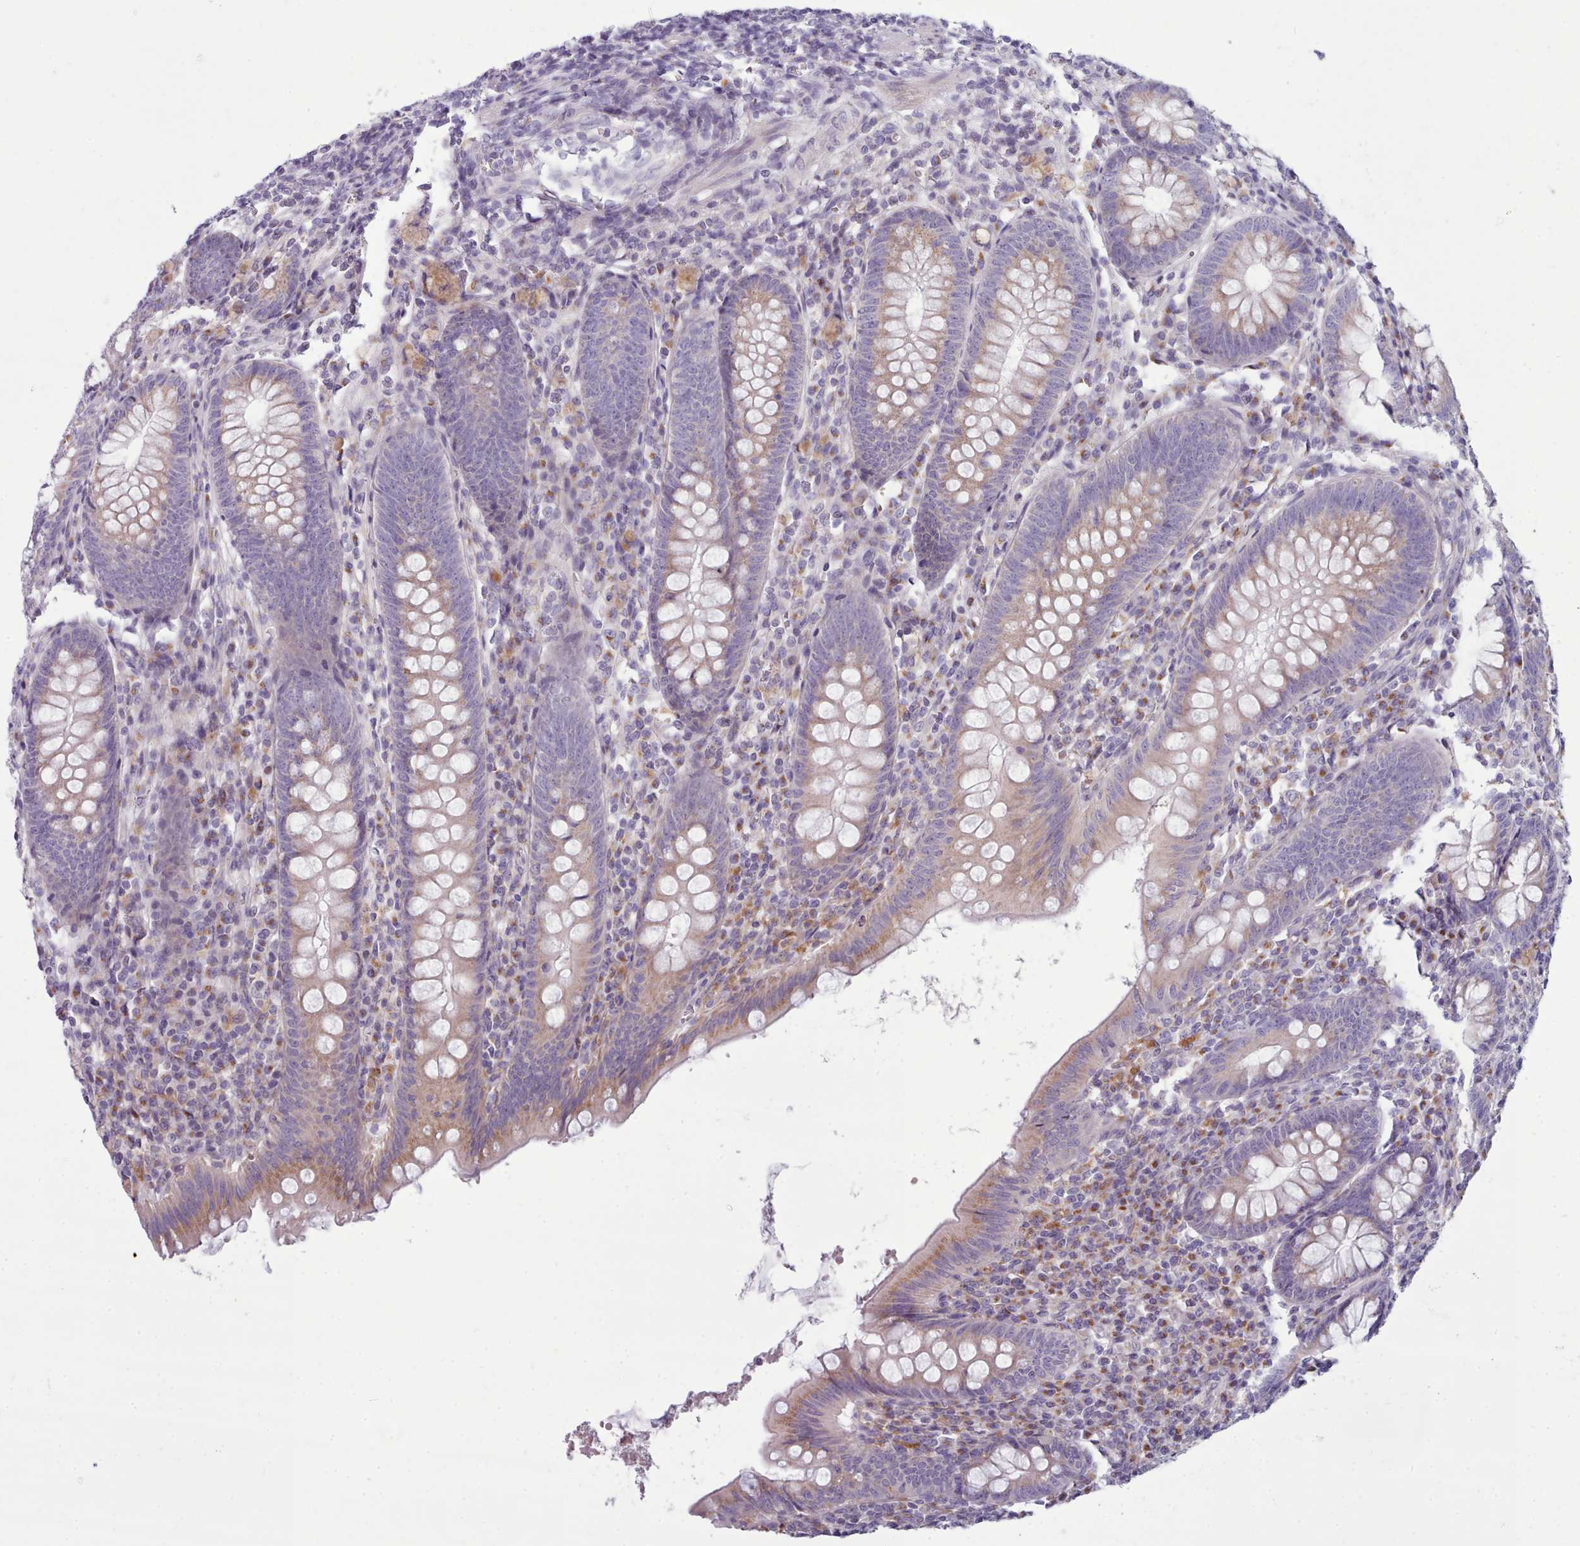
{"staining": {"intensity": "moderate", "quantity": "25%-75%", "location": "cytoplasmic/membranous"}, "tissue": "appendix", "cell_type": "Glandular cells", "image_type": "normal", "snomed": [{"axis": "morphology", "description": "Normal tissue, NOS"}, {"axis": "topography", "description": "Appendix"}], "caption": "A medium amount of moderate cytoplasmic/membranous positivity is identified in about 25%-75% of glandular cells in unremarkable appendix. The staining is performed using DAB brown chromogen to label protein expression. The nuclei are counter-stained blue using hematoxylin.", "gene": "MYRFL", "patient": {"sex": "male", "age": 56}}